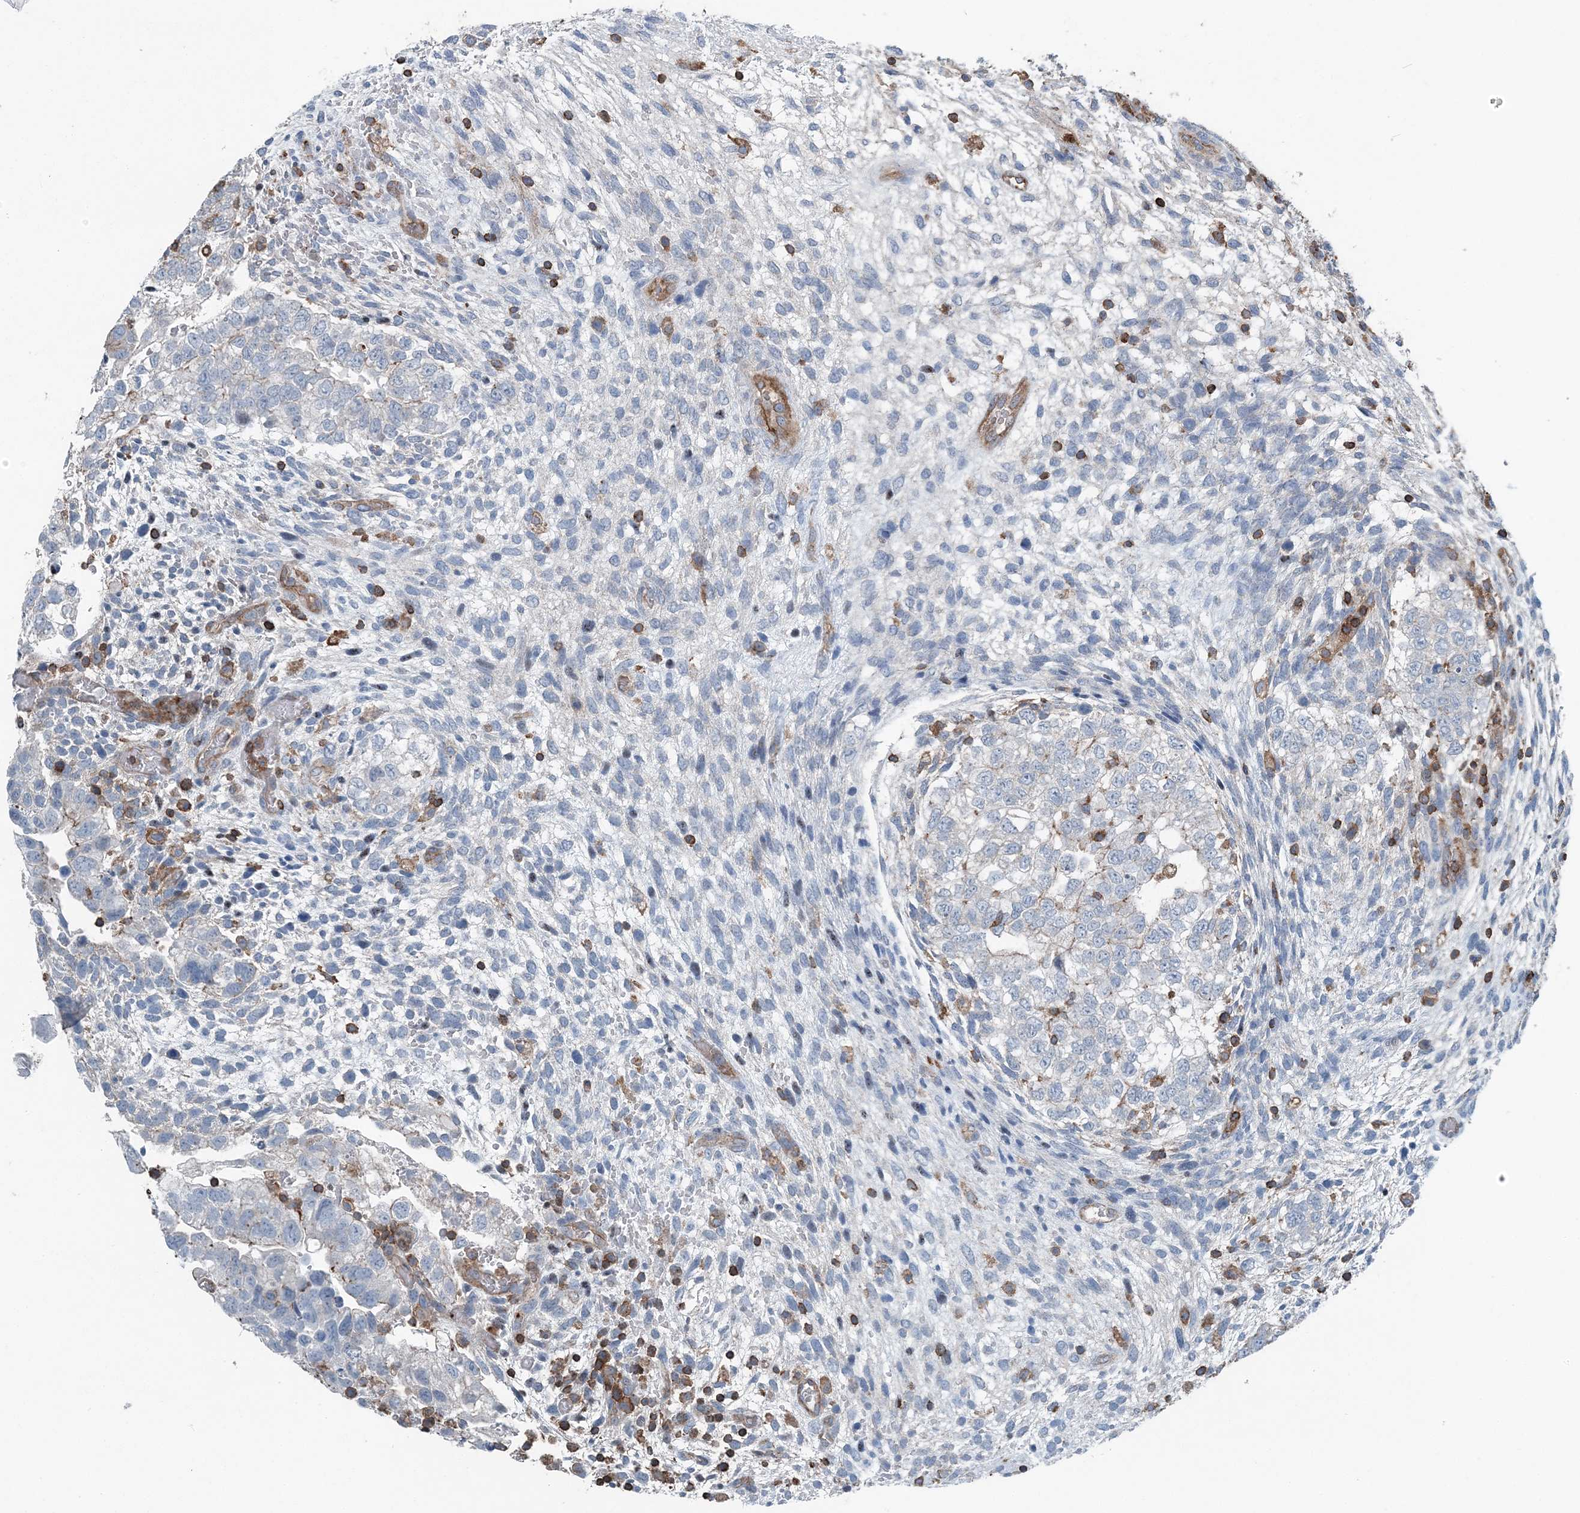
{"staining": {"intensity": "negative", "quantity": "none", "location": "none"}, "tissue": "testis cancer", "cell_type": "Tumor cells", "image_type": "cancer", "snomed": [{"axis": "morphology", "description": "Carcinoma, Embryonal, NOS"}, {"axis": "topography", "description": "Testis"}], "caption": "An immunohistochemistry (IHC) photomicrograph of testis cancer (embryonal carcinoma) is shown. There is no staining in tumor cells of testis cancer (embryonal carcinoma).", "gene": "CFL1", "patient": {"sex": "male", "age": 37}}